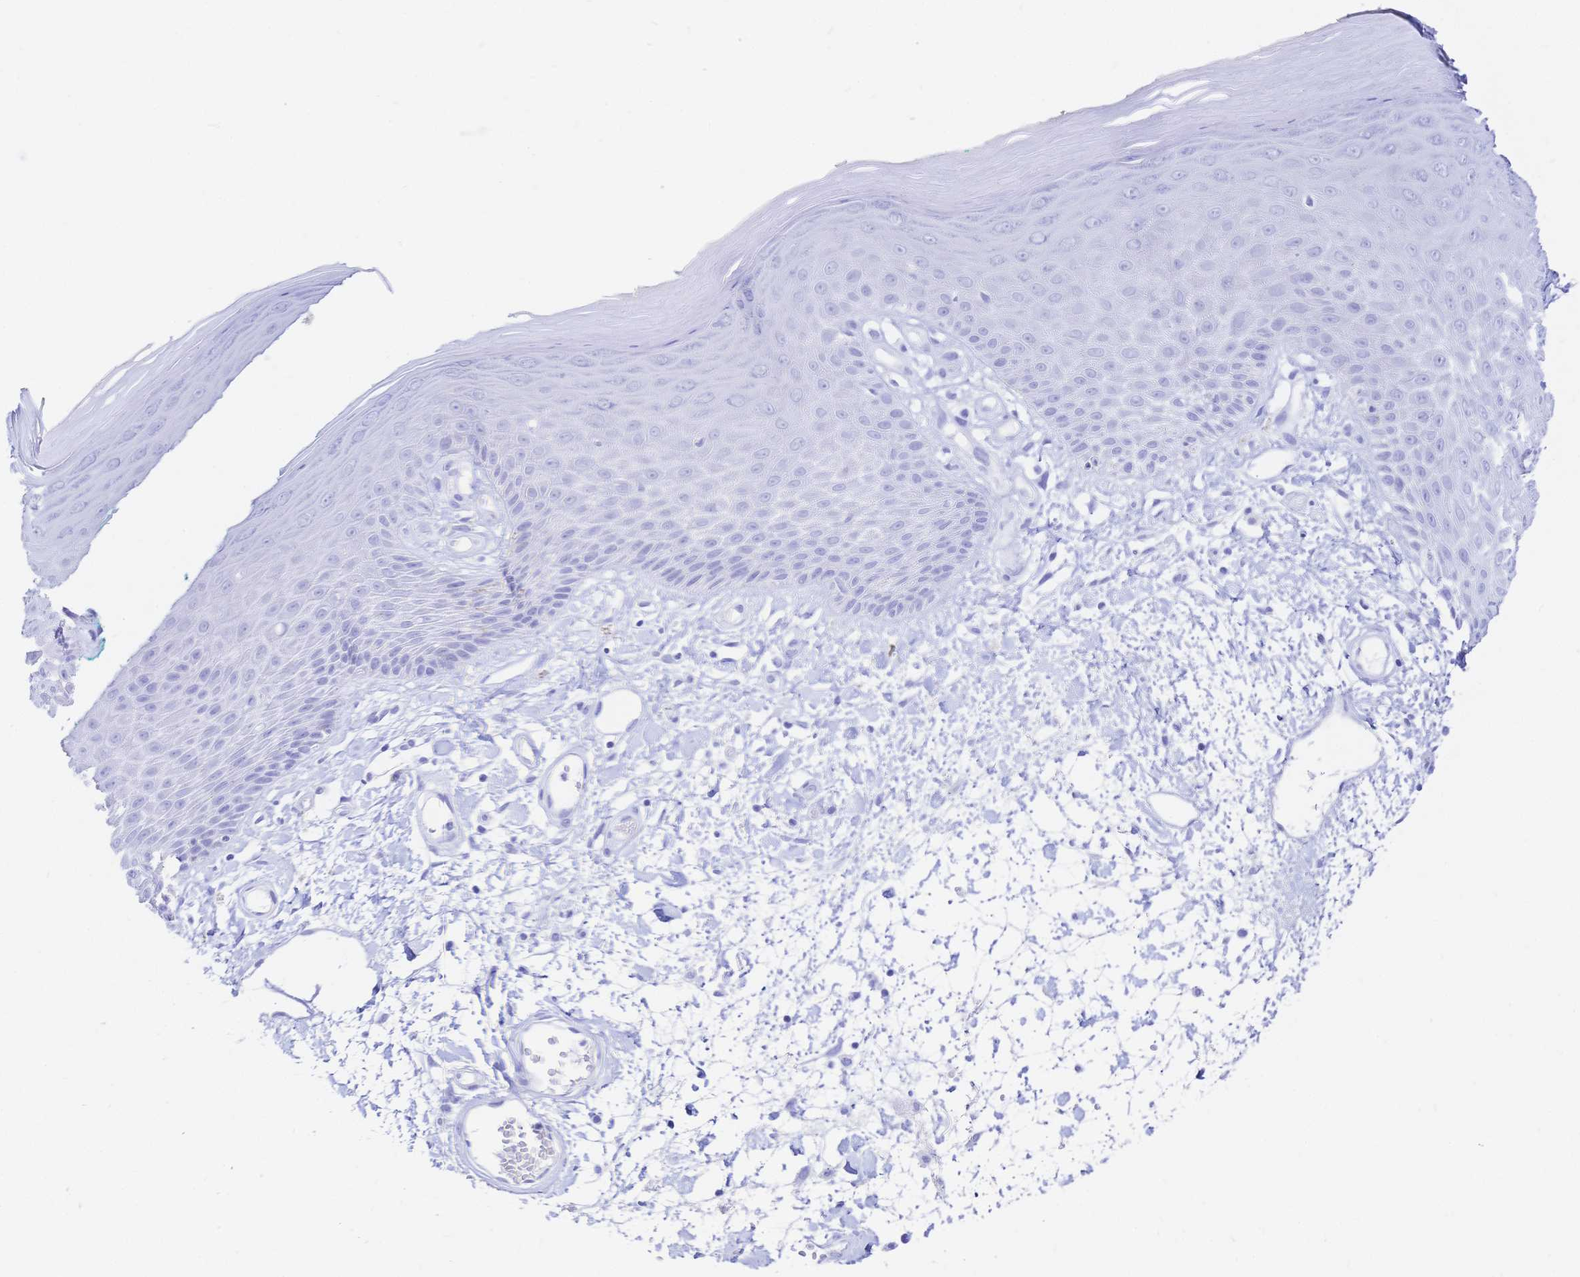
{"staining": {"intensity": "negative", "quantity": "none", "location": "none"}, "tissue": "skin", "cell_type": "Epidermal cells", "image_type": "normal", "snomed": [{"axis": "morphology", "description": "Normal tissue, NOS"}, {"axis": "topography", "description": "Anal"}, {"axis": "topography", "description": "Peripheral nerve tissue"}], "caption": "IHC of benign skin demonstrates no staining in epidermal cells.", "gene": "UMOD", "patient": {"sex": "male", "age": 78}}